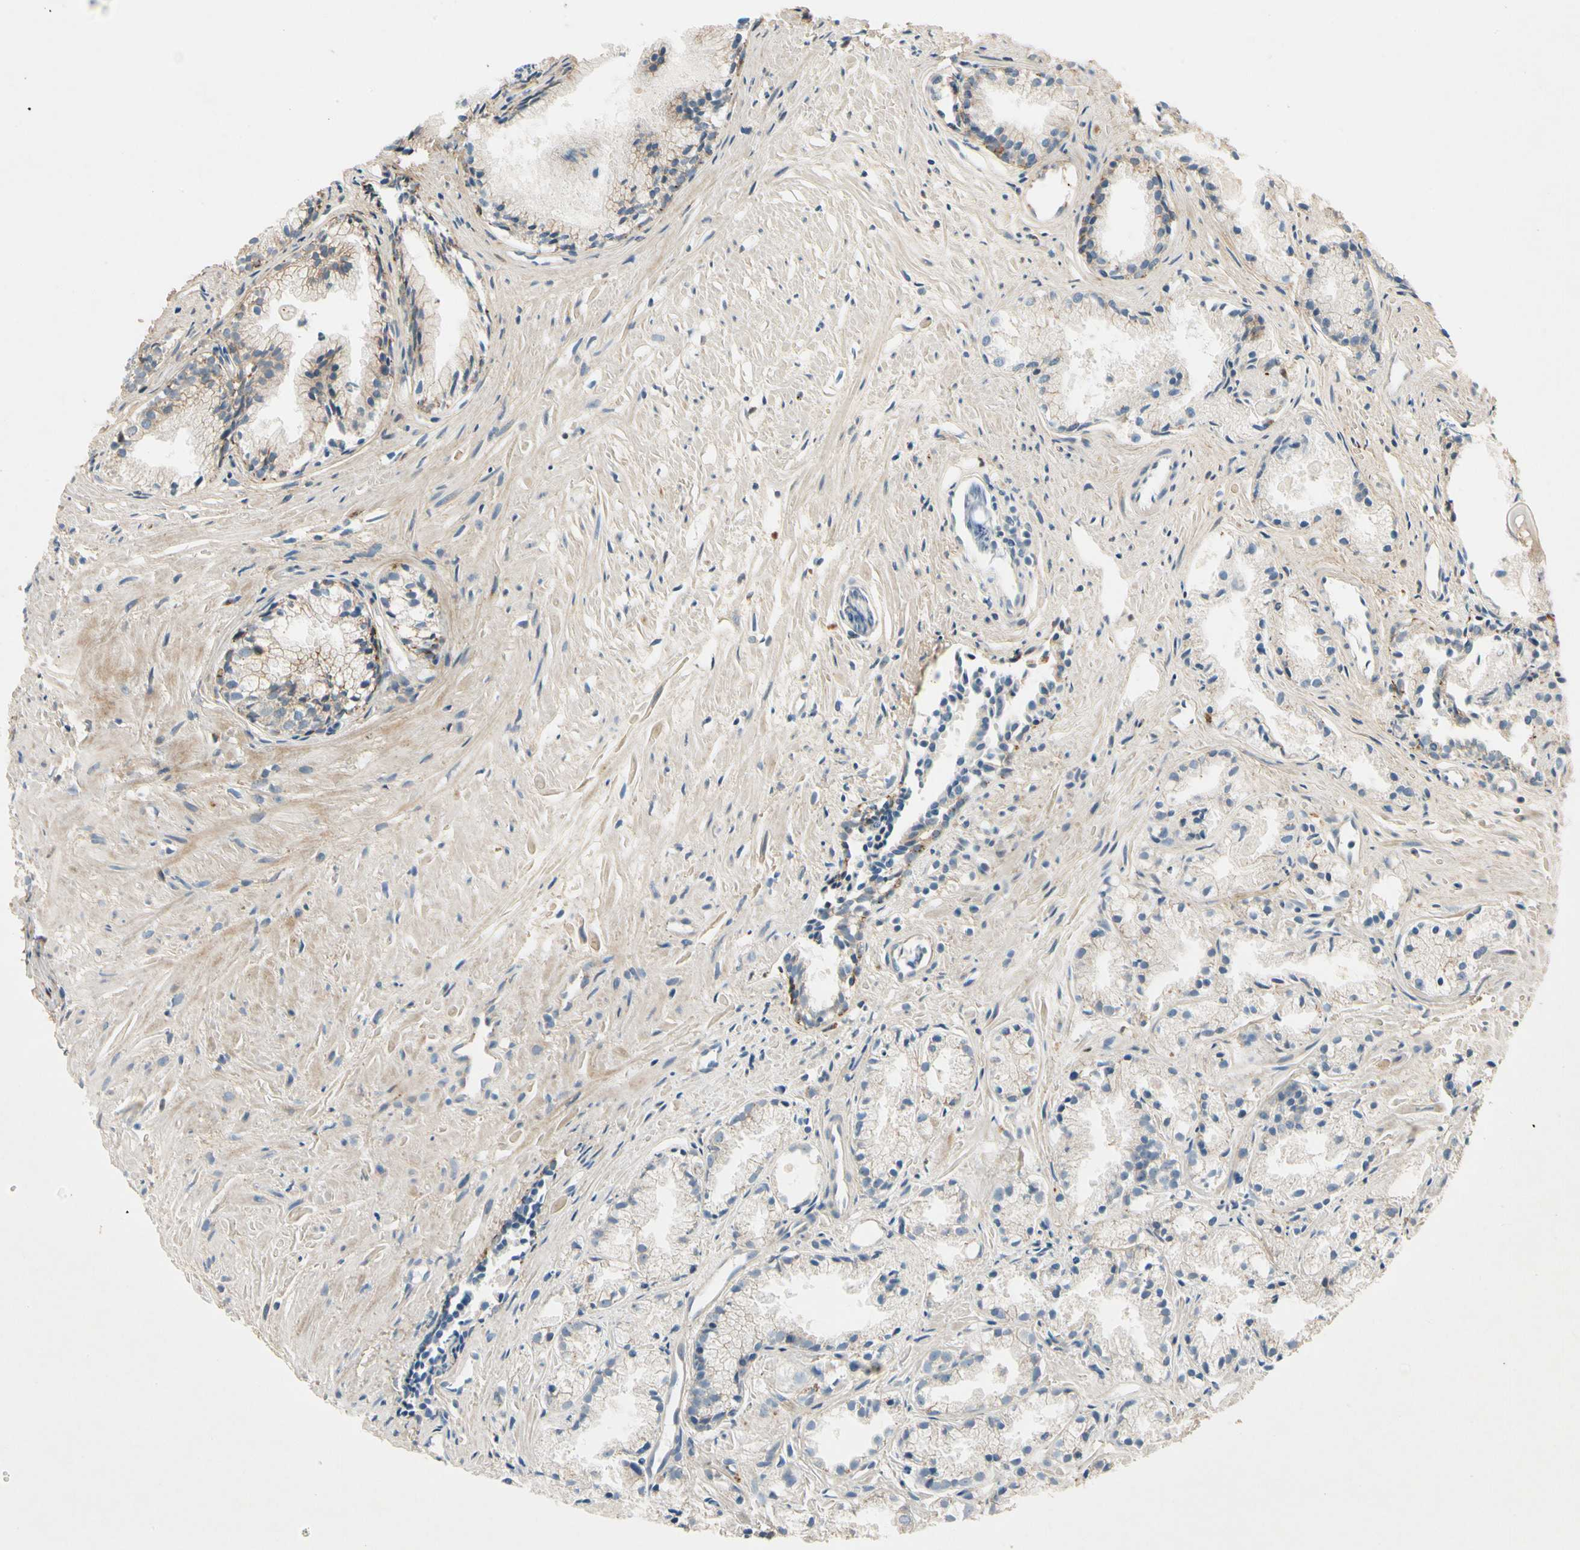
{"staining": {"intensity": "weak", "quantity": "25%-75%", "location": "cytoplasmic/membranous"}, "tissue": "prostate cancer", "cell_type": "Tumor cells", "image_type": "cancer", "snomed": [{"axis": "morphology", "description": "Adenocarcinoma, Low grade"}, {"axis": "topography", "description": "Prostate"}], "caption": "Protein staining exhibits weak cytoplasmic/membranous positivity in approximately 25%-75% of tumor cells in prostate cancer (low-grade adenocarcinoma).", "gene": "MST1R", "patient": {"sex": "male", "age": 72}}